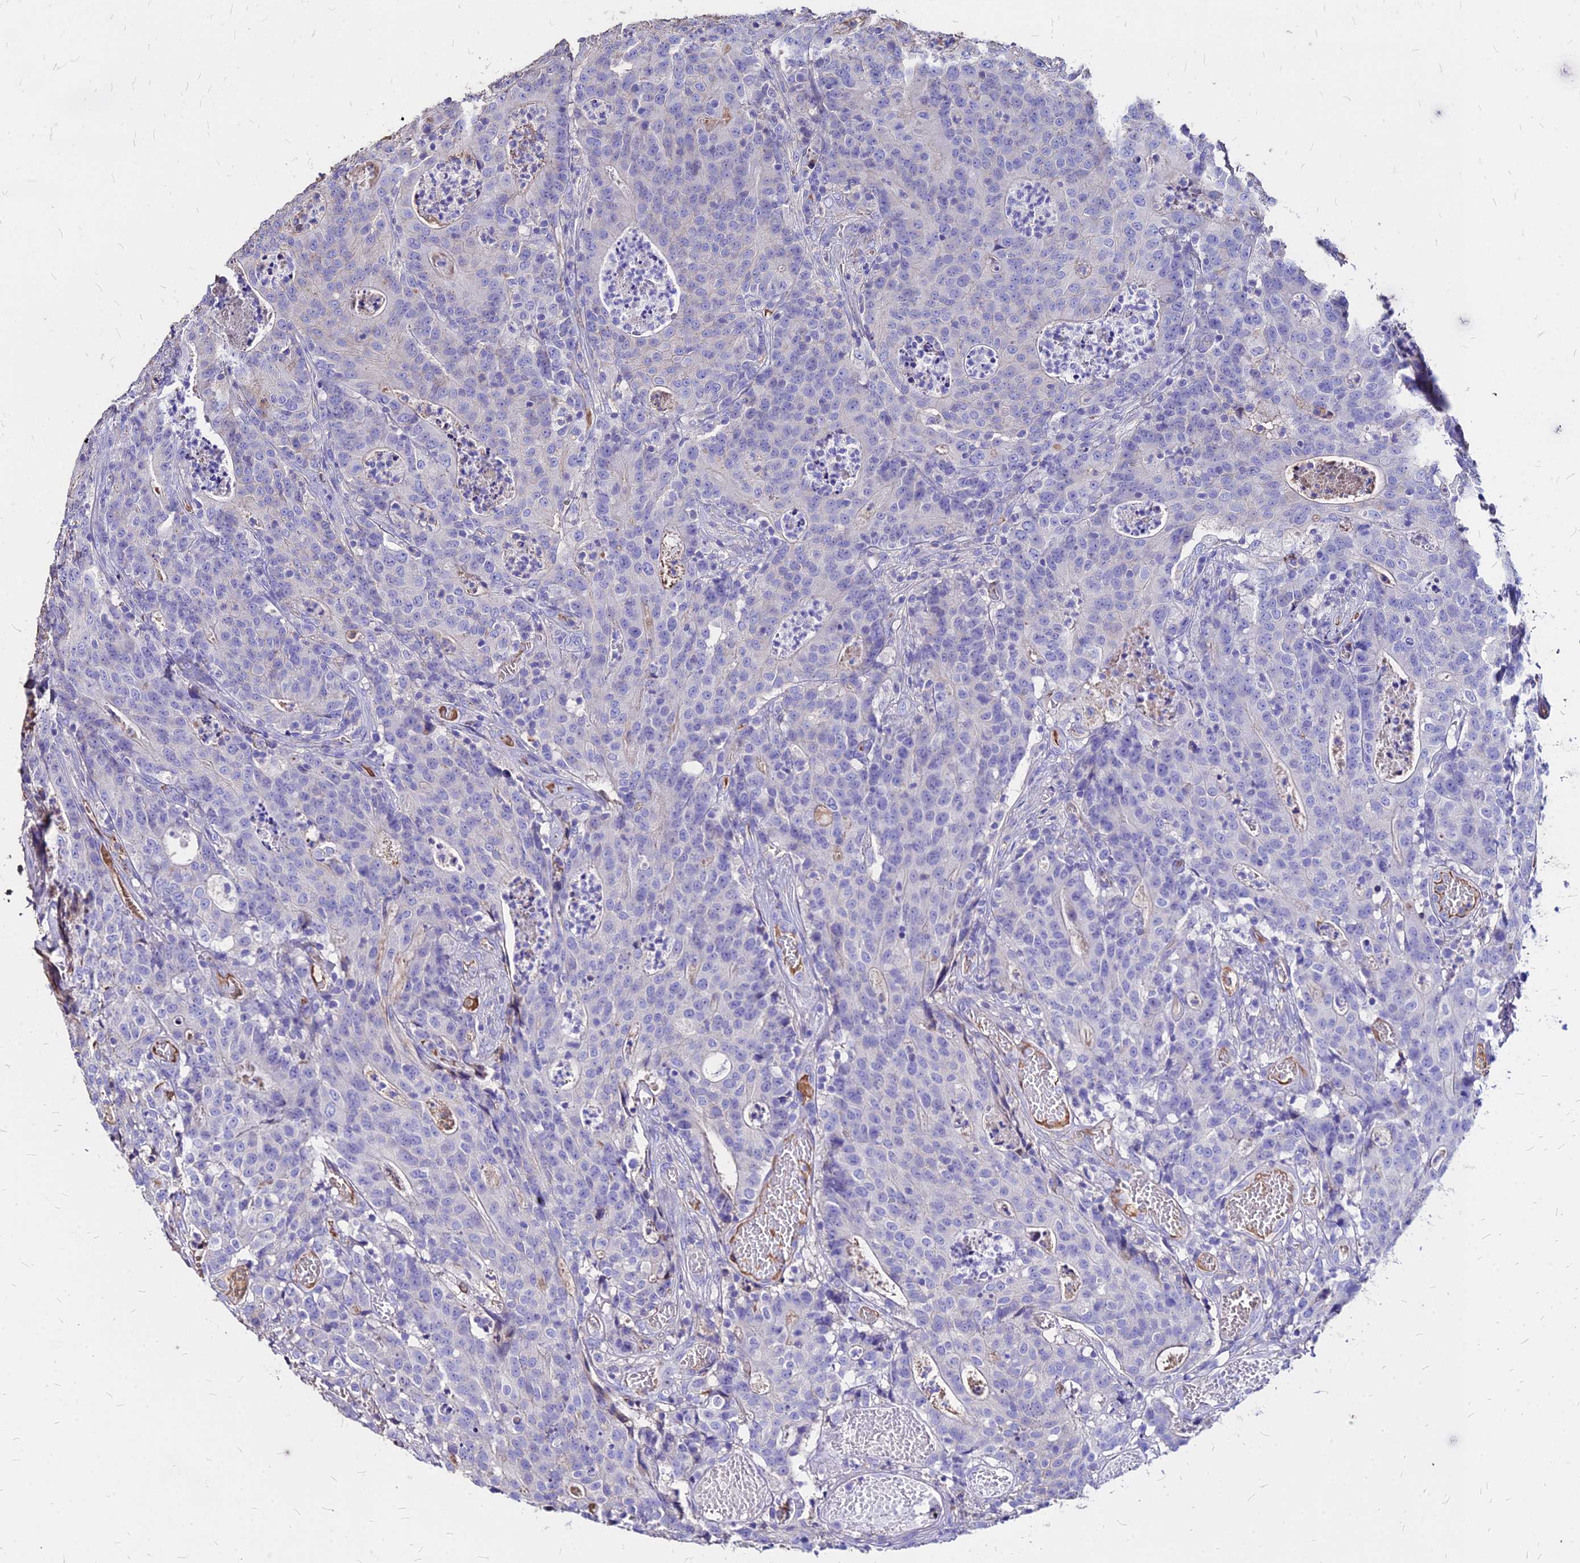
{"staining": {"intensity": "negative", "quantity": "none", "location": "none"}, "tissue": "colorectal cancer", "cell_type": "Tumor cells", "image_type": "cancer", "snomed": [{"axis": "morphology", "description": "Adenocarcinoma, NOS"}, {"axis": "topography", "description": "Colon"}], "caption": "Immunohistochemistry of adenocarcinoma (colorectal) reveals no positivity in tumor cells.", "gene": "NME5", "patient": {"sex": "male", "age": 83}}